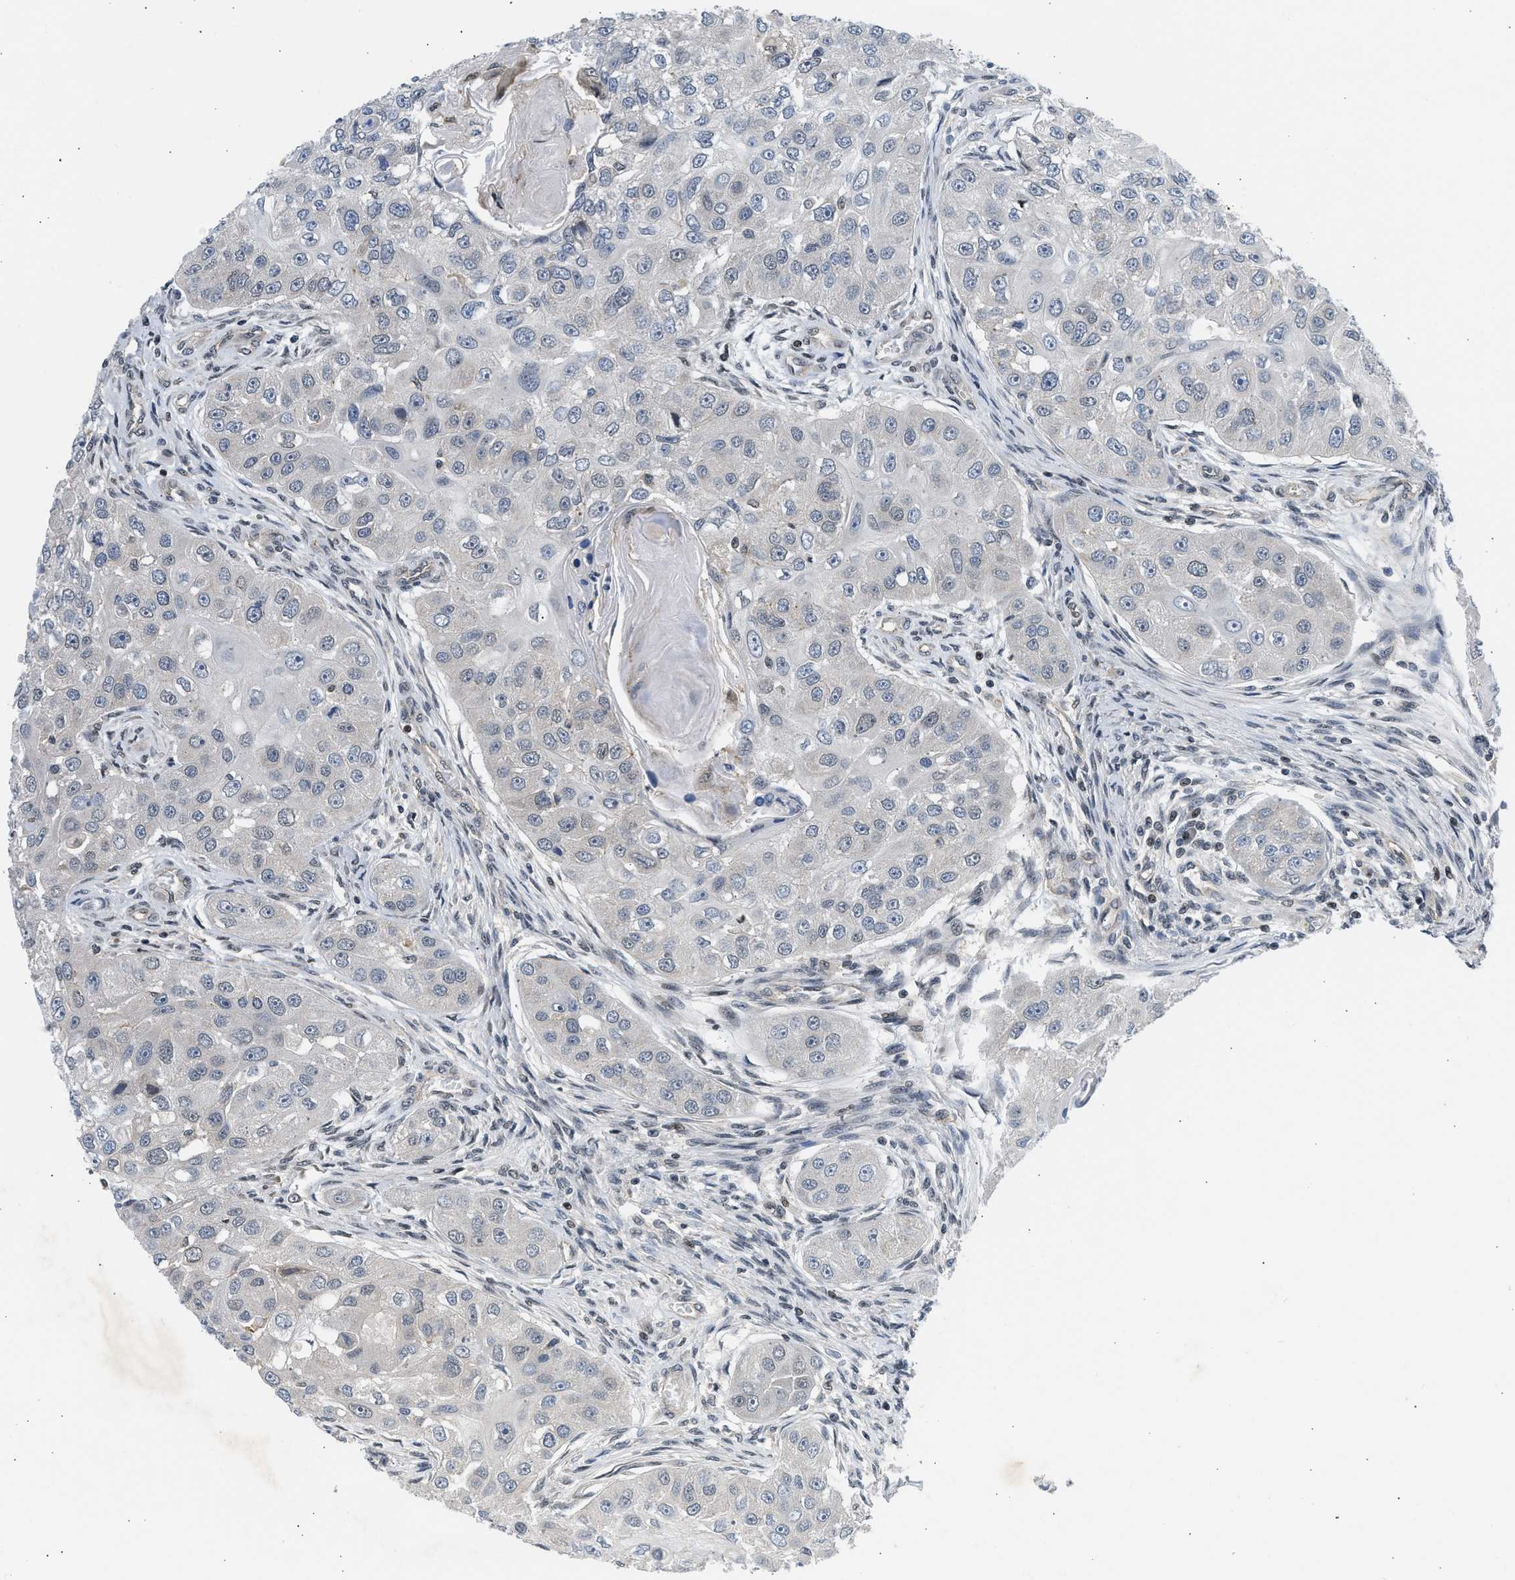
{"staining": {"intensity": "negative", "quantity": "none", "location": "none"}, "tissue": "head and neck cancer", "cell_type": "Tumor cells", "image_type": "cancer", "snomed": [{"axis": "morphology", "description": "Normal tissue, NOS"}, {"axis": "morphology", "description": "Squamous cell carcinoma, NOS"}, {"axis": "topography", "description": "Skeletal muscle"}, {"axis": "topography", "description": "Head-Neck"}], "caption": "Immunohistochemical staining of head and neck squamous cell carcinoma demonstrates no significant expression in tumor cells.", "gene": "OLIG3", "patient": {"sex": "male", "age": 51}}